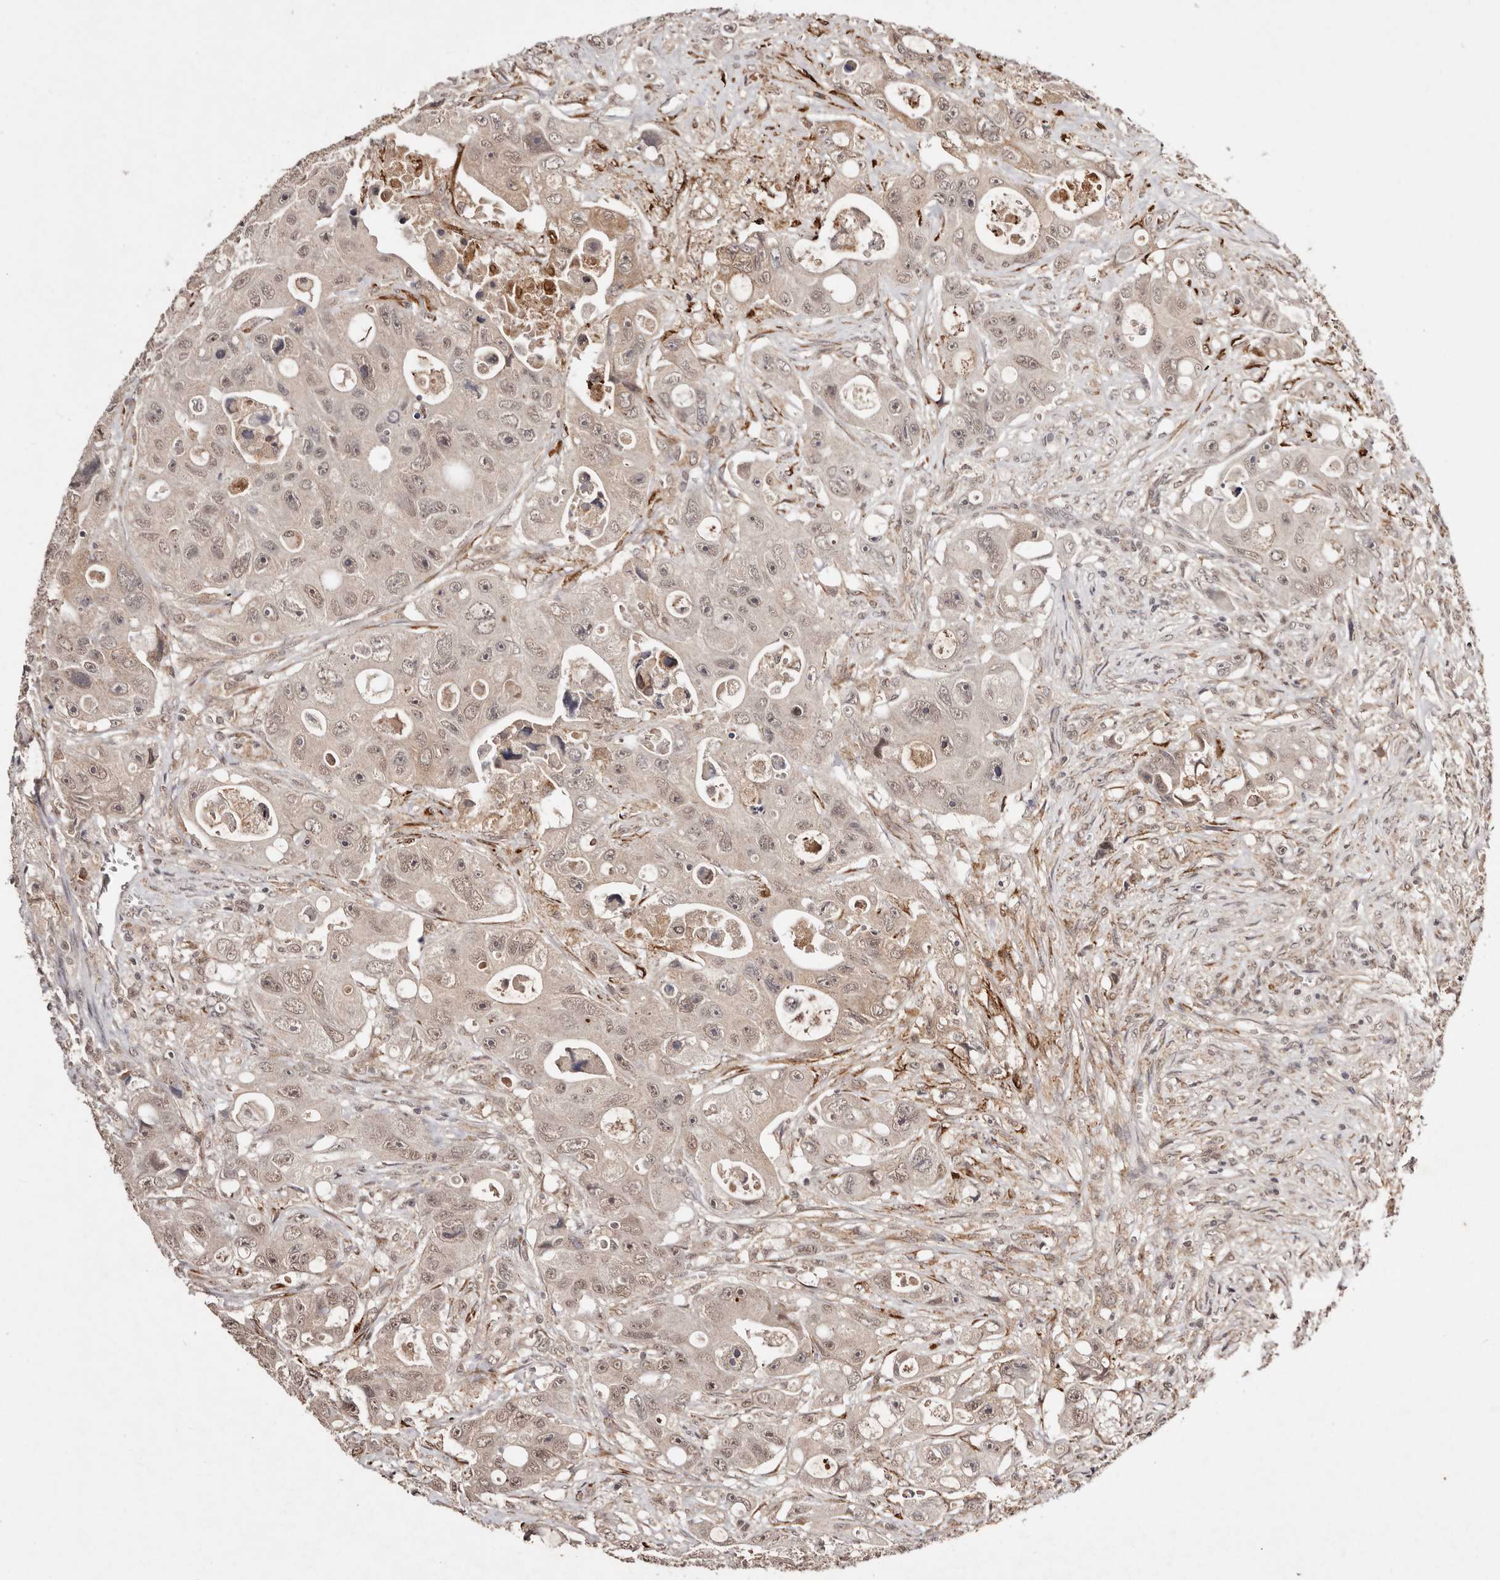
{"staining": {"intensity": "weak", "quantity": ">75%", "location": "nuclear"}, "tissue": "colorectal cancer", "cell_type": "Tumor cells", "image_type": "cancer", "snomed": [{"axis": "morphology", "description": "Adenocarcinoma, NOS"}, {"axis": "topography", "description": "Colon"}], "caption": "About >75% of tumor cells in human colorectal cancer reveal weak nuclear protein expression as visualized by brown immunohistochemical staining.", "gene": "BICRAL", "patient": {"sex": "female", "age": 46}}